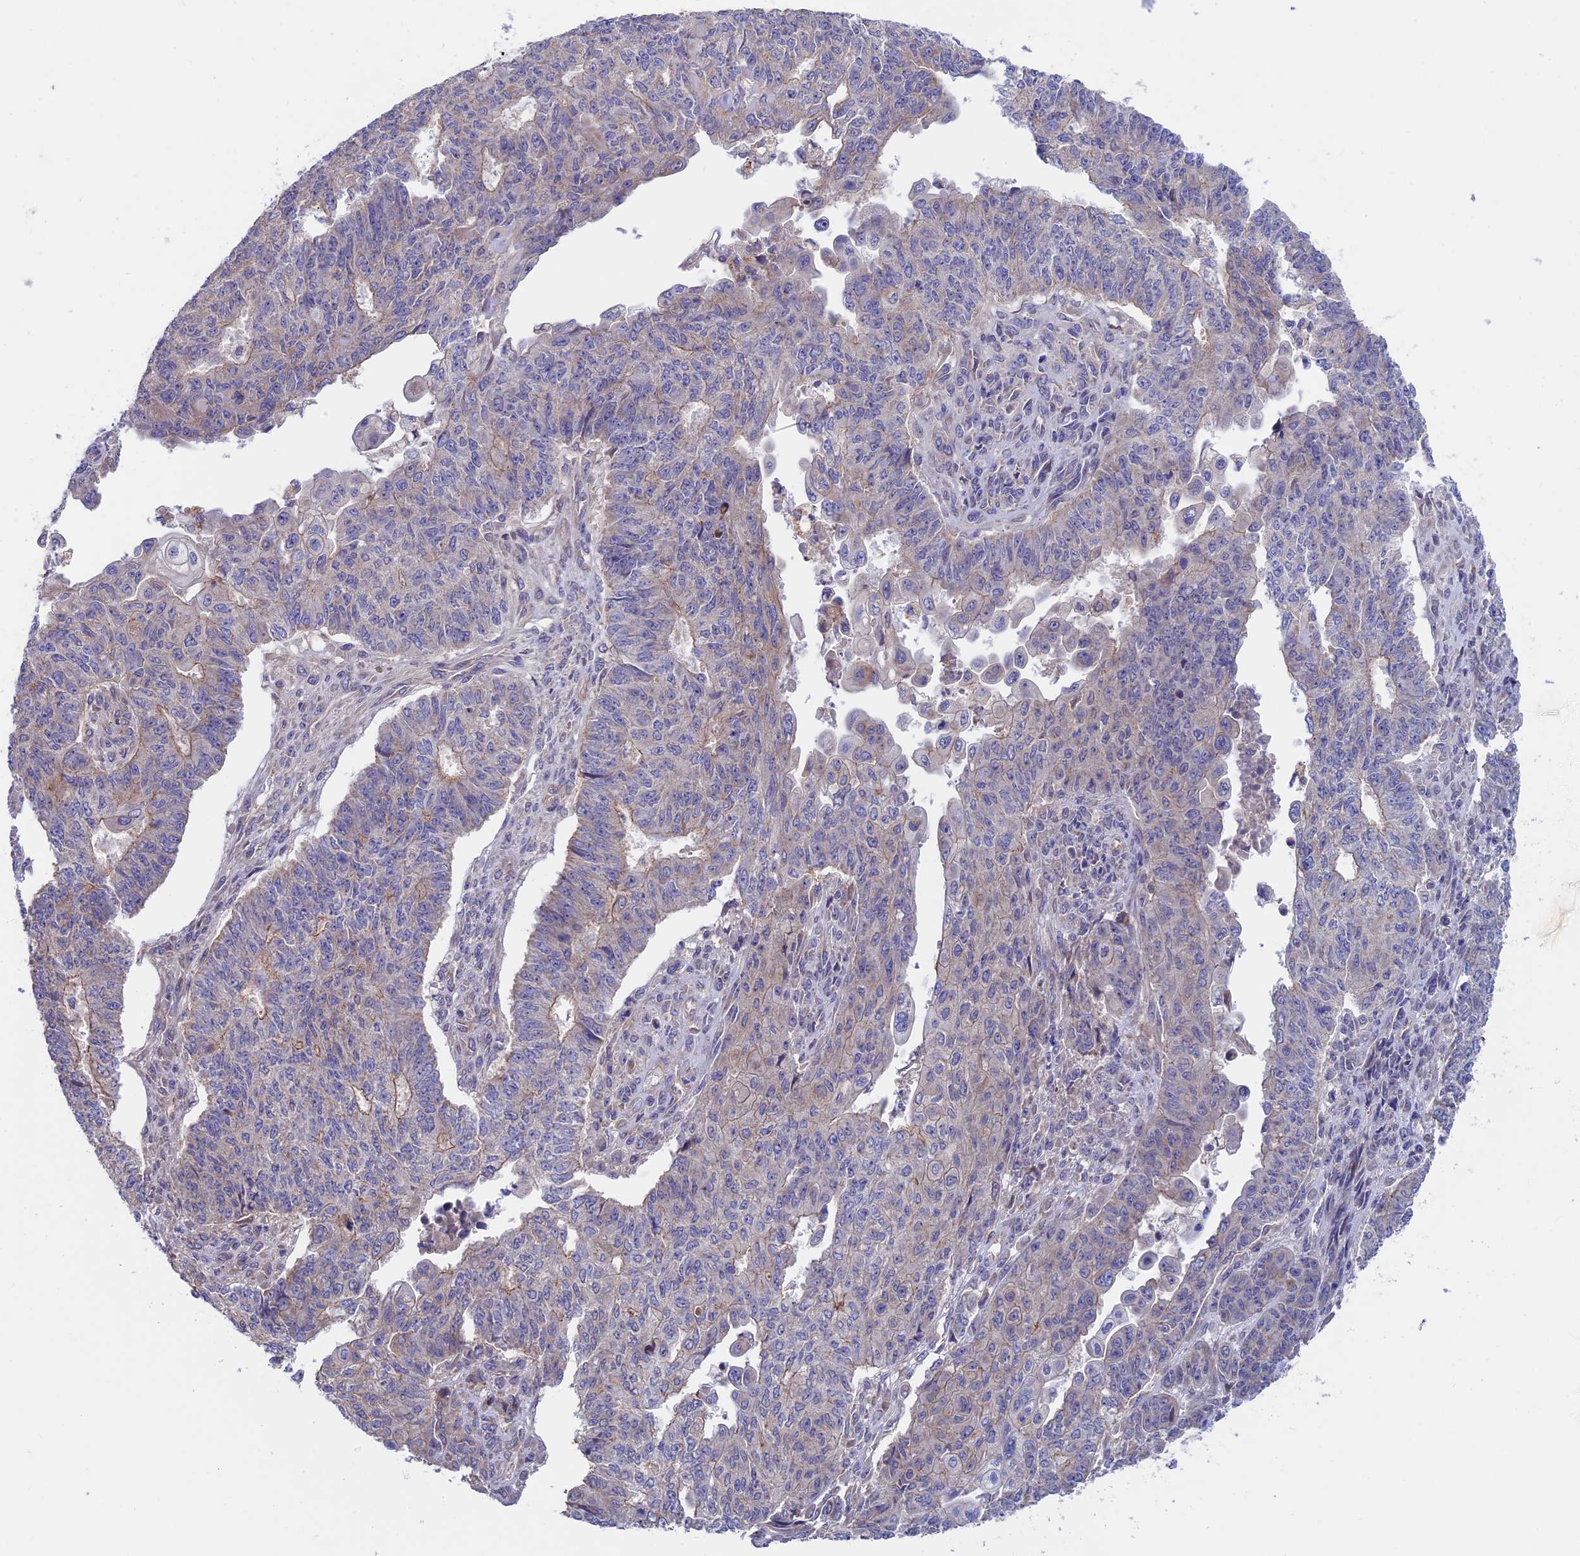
{"staining": {"intensity": "weak", "quantity": "<25%", "location": "cytoplasmic/membranous"}, "tissue": "endometrial cancer", "cell_type": "Tumor cells", "image_type": "cancer", "snomed": [{"axis": "morphology", "description": "Adenocarcinoma, NOS"}, {"axis": "topography", "description": "Endometrium"}], "caption": "An image of human adenocarcinoma (endometrial) is negative for staining in tumor cells.", "gene": "ETFDH", "patient": {"sex": "female", "age": 32}}